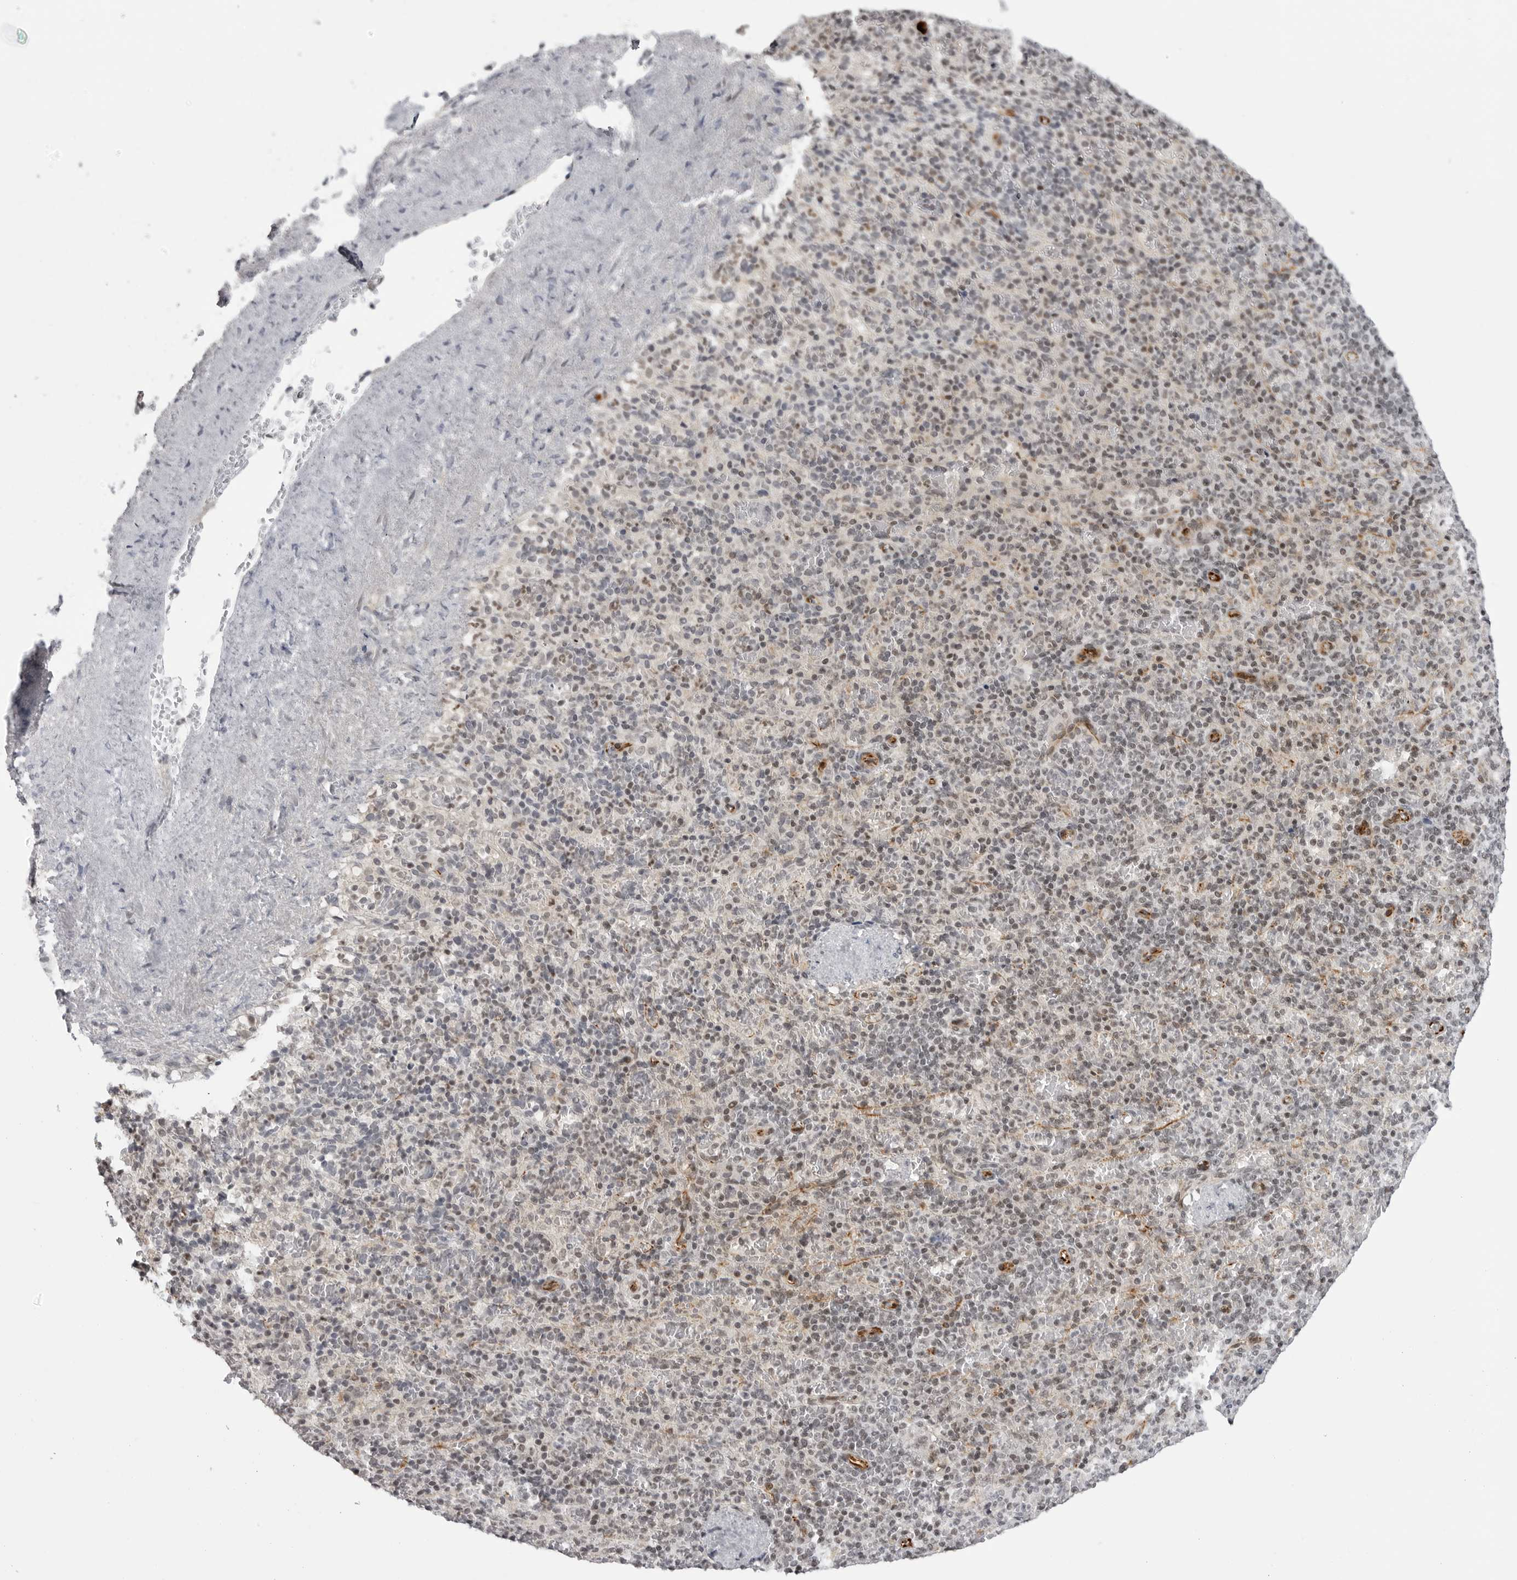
{"staining": {"intensity": "weak", "quantity": "25%-75%", "location": "nuclear"}, "tissue": "spleen", "cell_type": "Cells in red pulp", "image_type": "normal", "snomed": [{"axis": "morphology", "description": "Normal tissue, NOS"}, {"axis": "topography", "description": "Spleen"}], "caption": "The photomicrograph shows immunohistochemical staining of unremarkable spleen. There is weak nuclear expression is seen in approximately 25%-75% of cells in red pulp.", "gene": "TRIM66", "patient": {"sex": "female", "age": 74}}